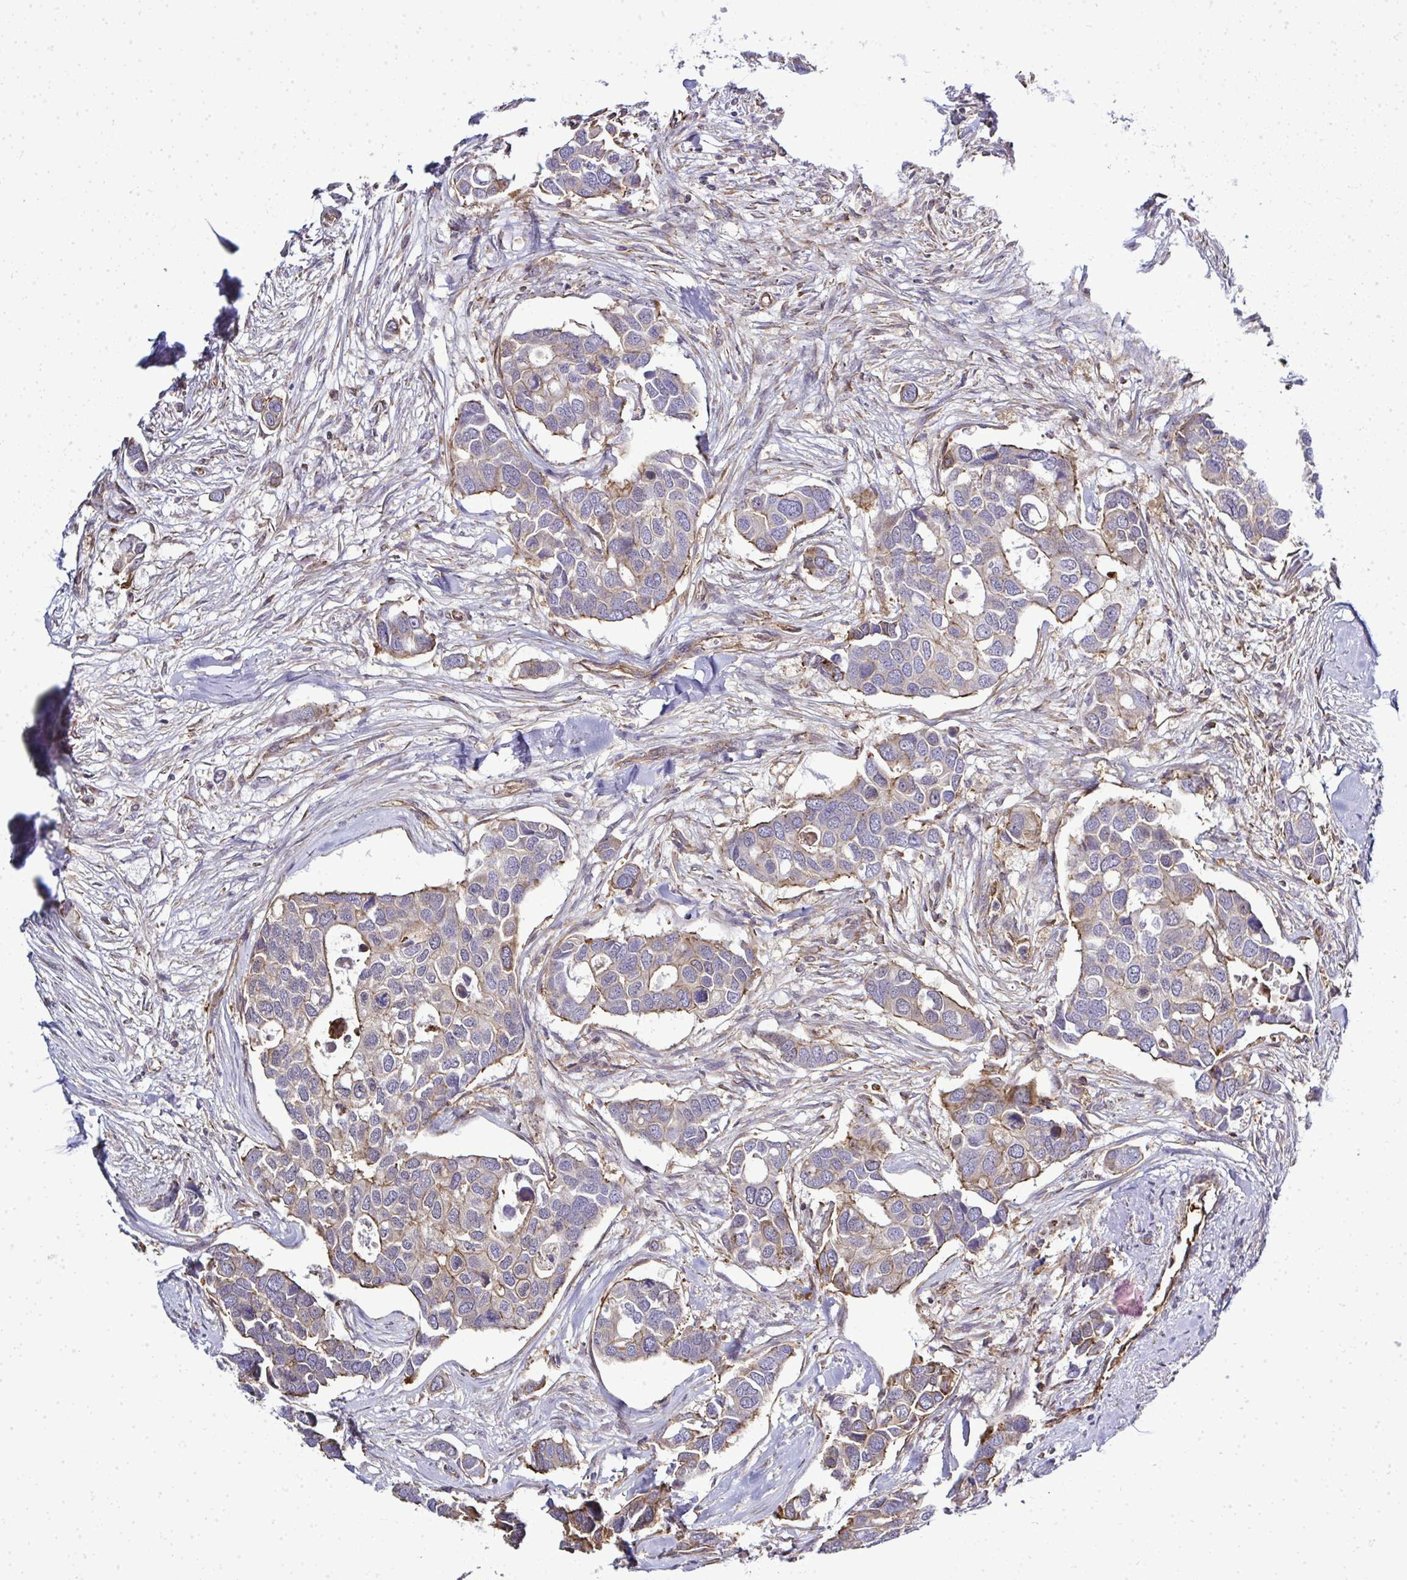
{"staining": {"intensity": "weak", "quantity": "25%-75%", "location": "cytoplasmic/membranous"}, "tissue": "breast cancer", "cell_type": "Tumor cells", "image_type": "cancer", "snomed": [{"axis": "morphology", "description": "Duct carcinoma"}, {"axis": "topography", "description": "Breast"}], "caption": "An image showing weak cytoplasmic/membranous expression in approximately 25%-75% of tumor cells in infiltrating ductal carcinoma (breast), as visualized by brown immunohistochemical staining.", "gene": "FUT10", "patient": {"sex": "female", "age": 83}}